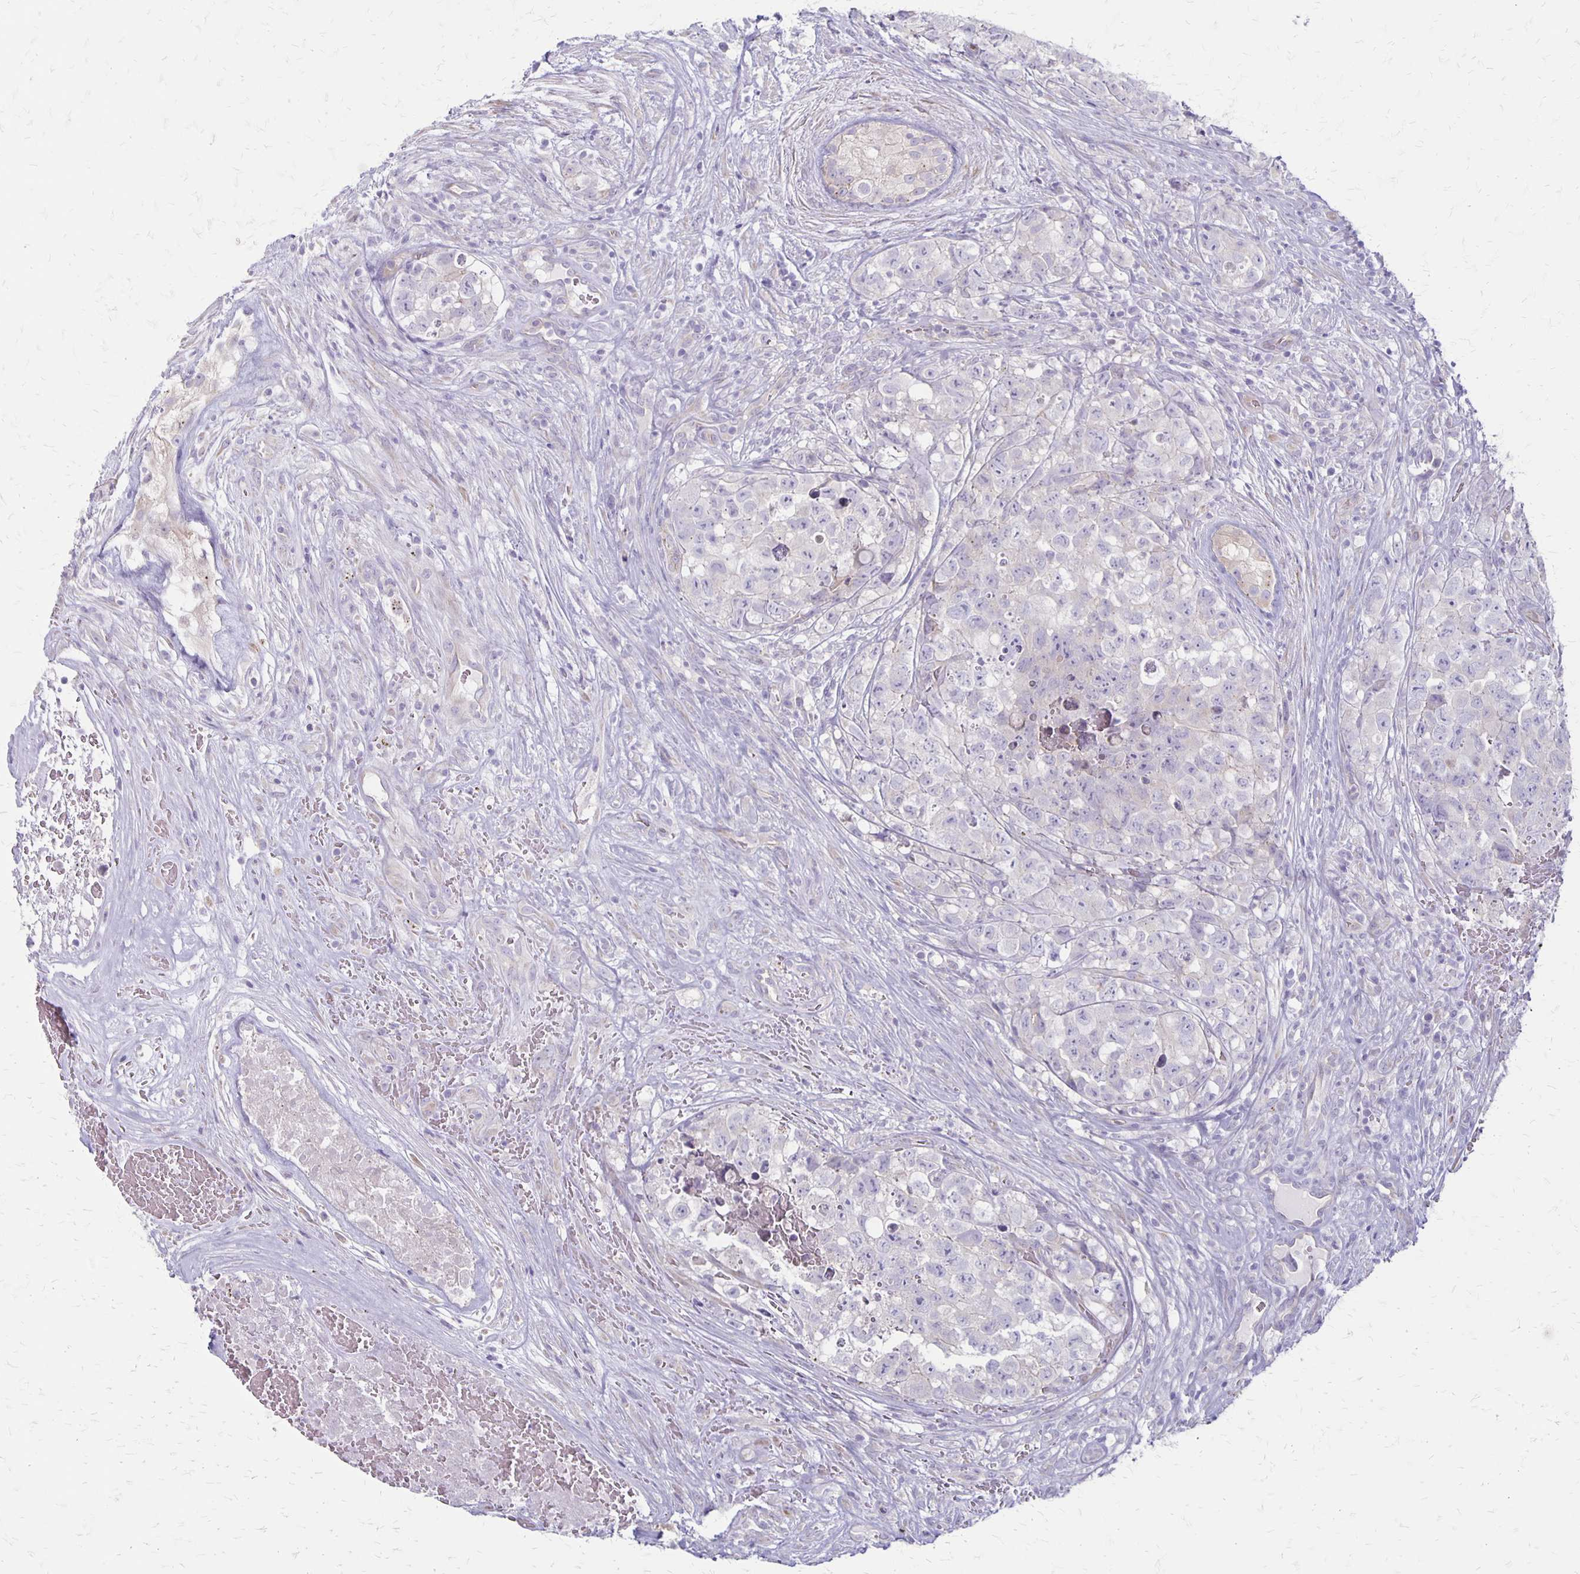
{"staining": {"intensity": "negative", "quantity": "none", "location": "none"}, "tissue": "testis cancer", "cell_type": "Tumor cells", "image_type": "cancer", "snomed": [{"axis": "morphology", "description": "Carcinoma, Embryonal, NOS"}, {"axis": "topography", "description": "Testis"}], "caption": "High power microscopy histopathology image of an immunohistochemistry (IHC) image of testis embryonal carcinoma, revealing no significant staining in tumor cells.", "gene": "HOMER1", "patient": {"sex": "male", "age": 18}}